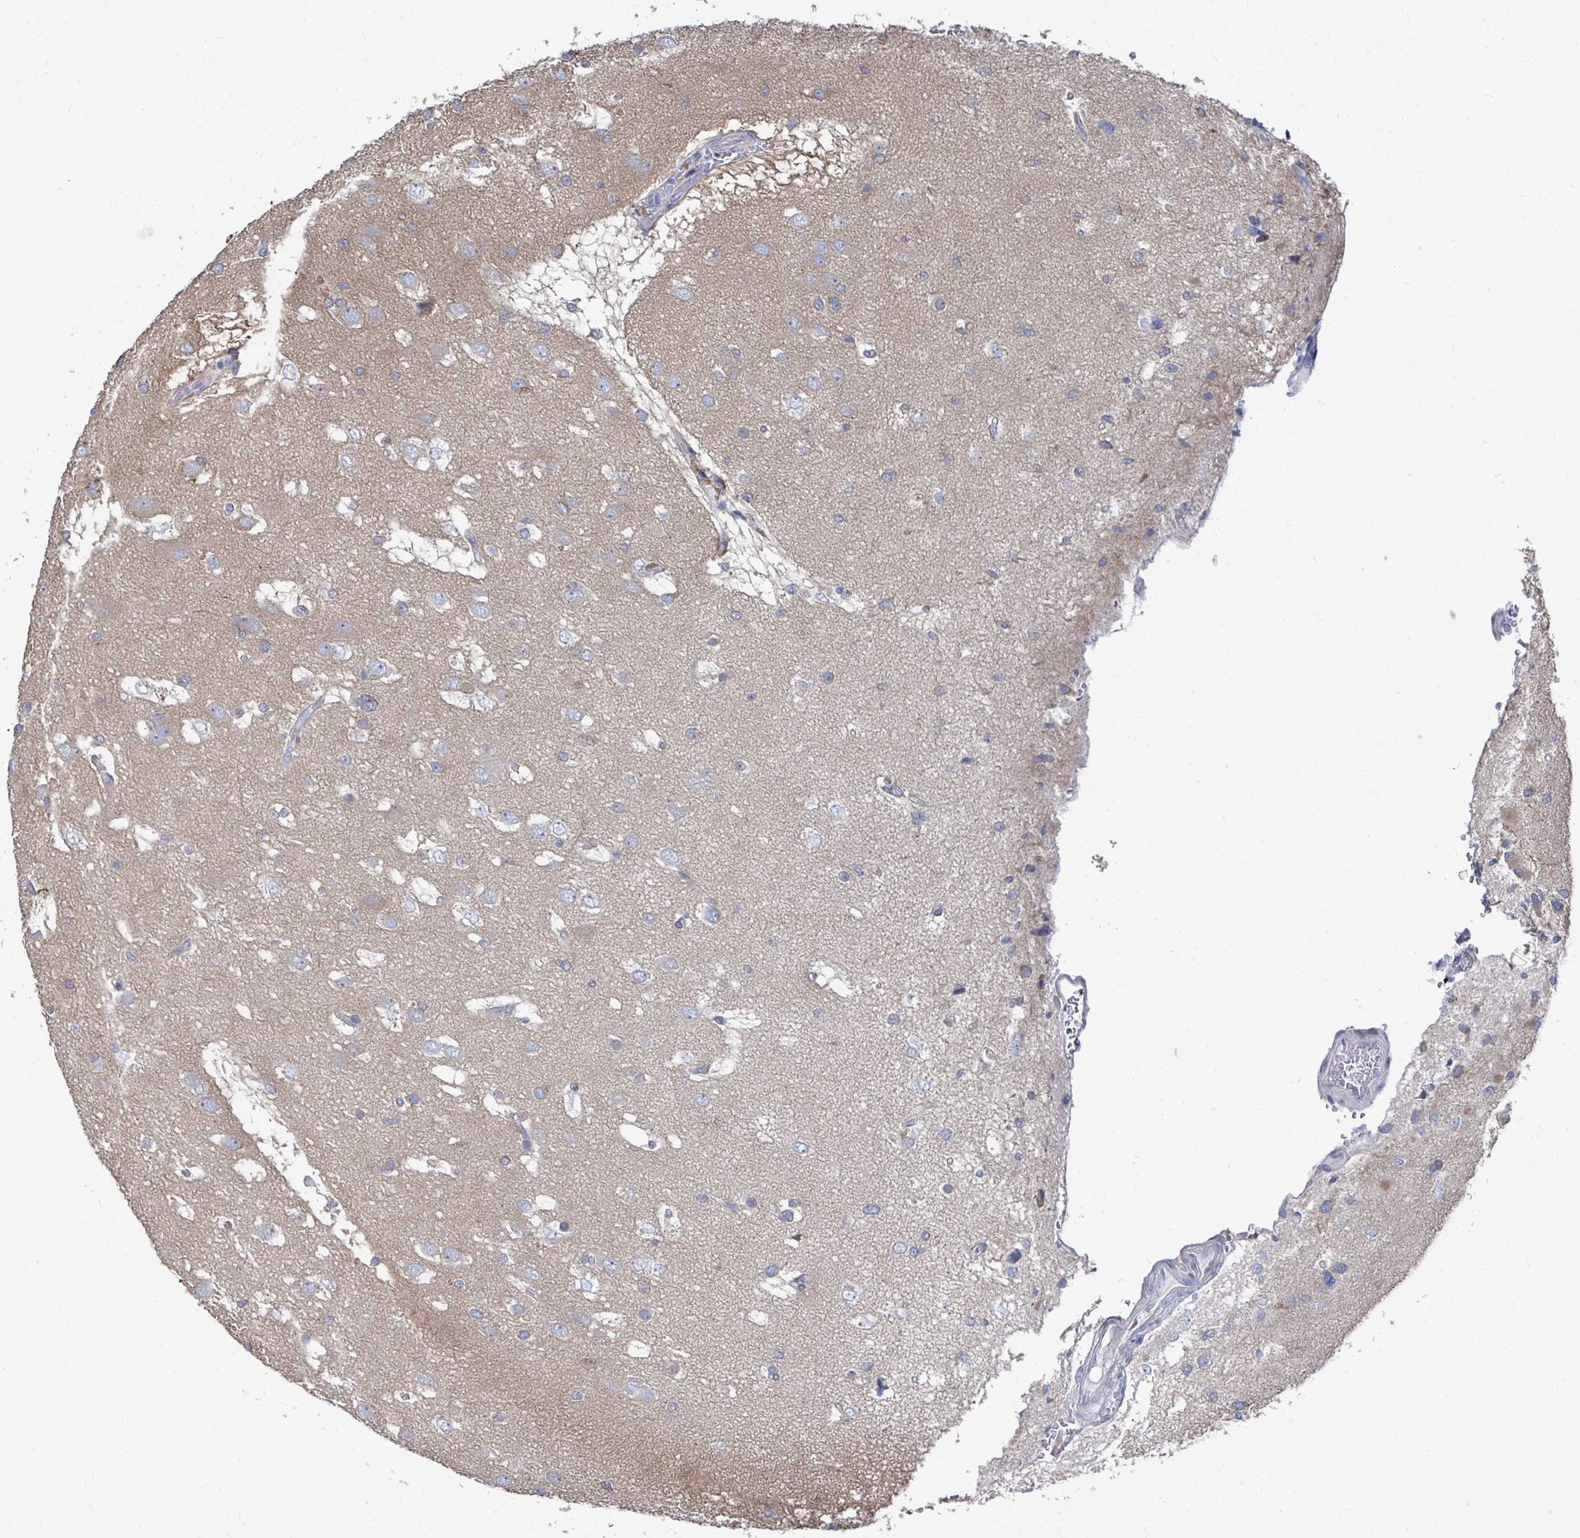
{"staining": {"intensity": "negative", "quantity": "none", "location": "none"}, "tissue": "glioma", "cell_type": "Tumor cells", "image_type": "cancer", "snomed": [{"axis": "morphology", "description": "Glioma, malignant, High grade"}, {"axis": "topography", "description": "Brain"}], "caption": "This is a micrograph of IHC staining of glioma, which shows no expression in tumor cells. Nuclei are stained in blue.", "gene": "PLEKHG7", "patient": {"sex": "male", "age": 53}}